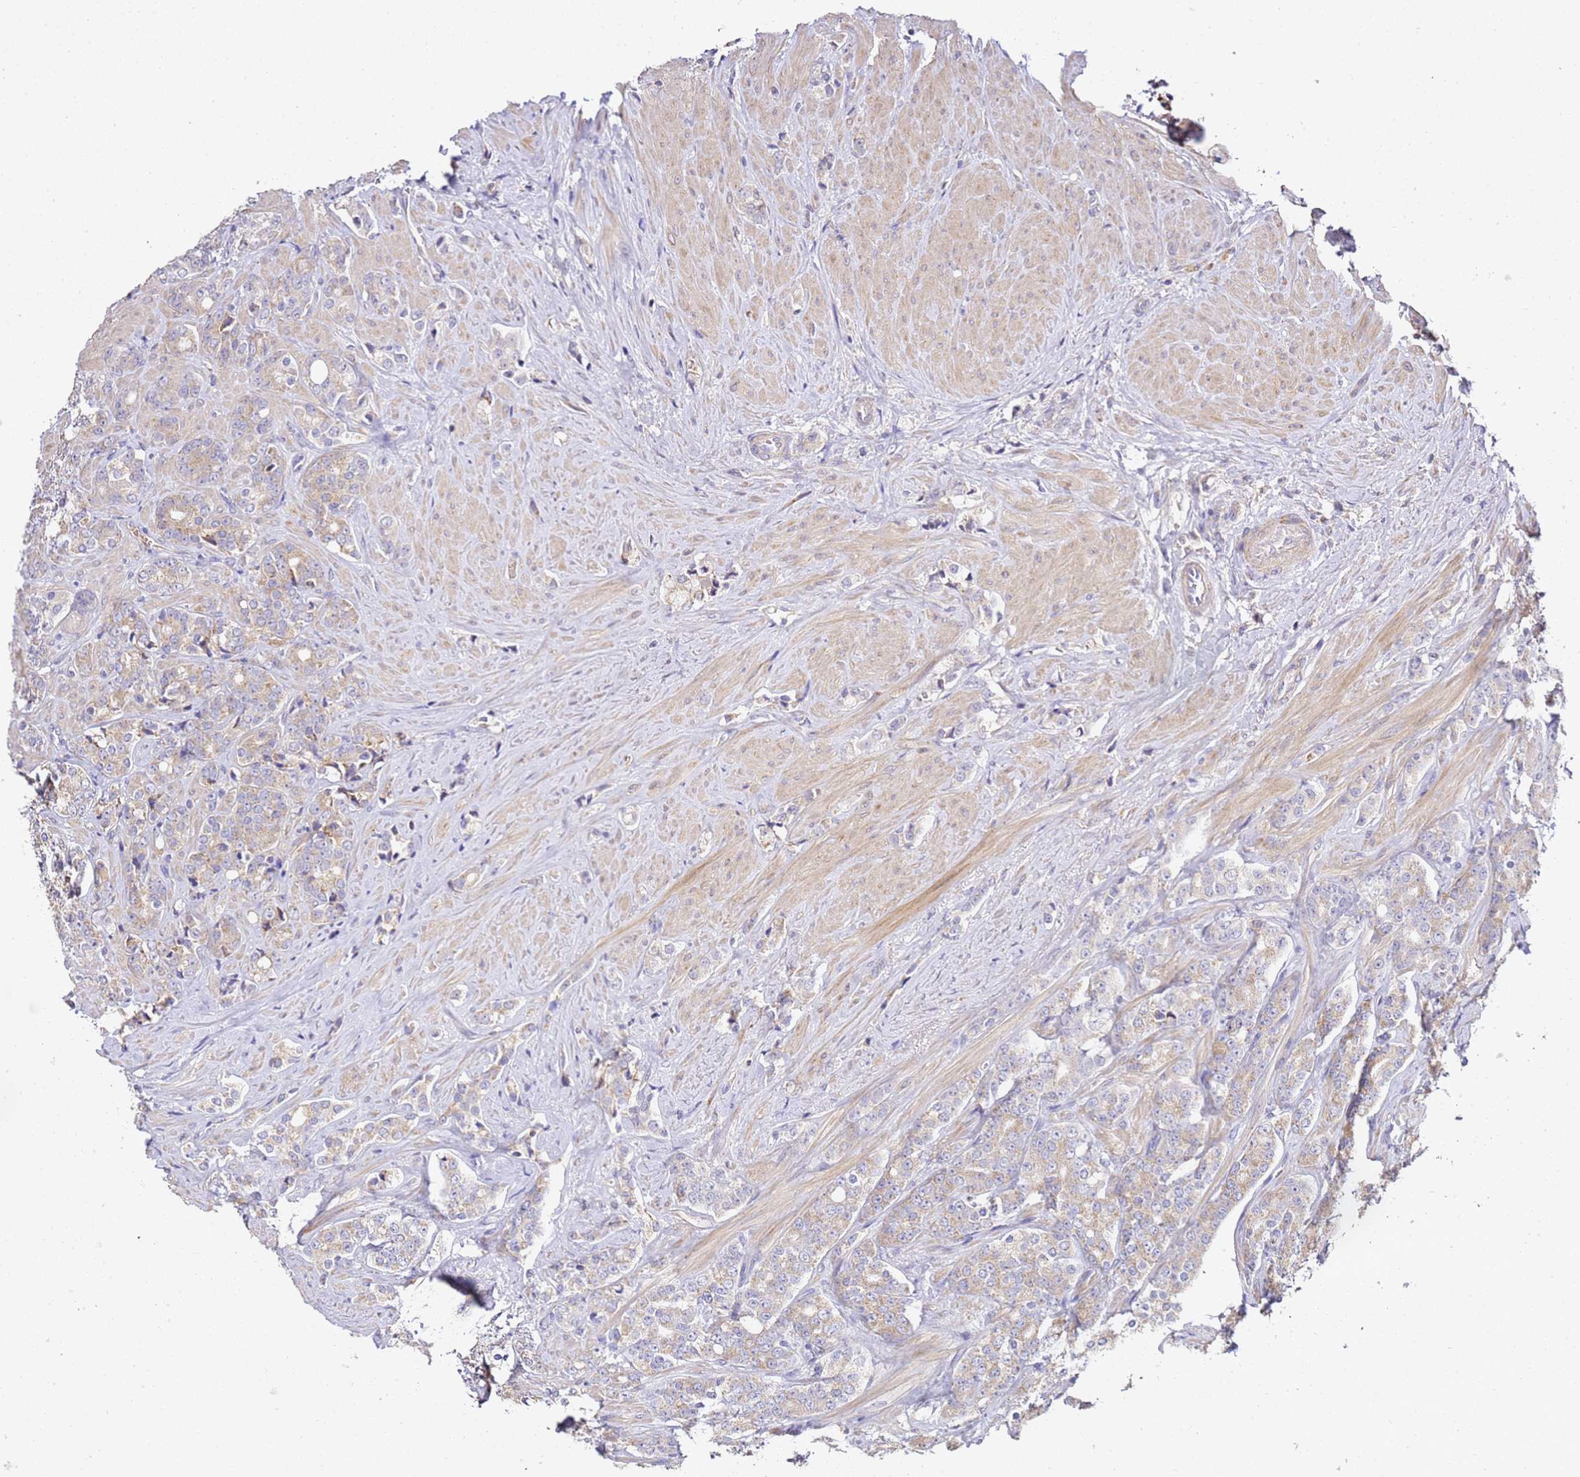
{"staining": {"intensity": "weak", "quantity": "25%-75%", "location": "cytoplasmic/membranous"}, "tissue": "prostate cancer", "cell_type": "Tumor cells", "image_type": "cancer", "snomed": [{"axis": "morphology", "description": "Adenocarcinoma, High grade"}, {"axis": "topography", "description": "Prostate"}], "caption": "The micrograph demonstrates a brown stain indicating the presence of a protein in the cytoplasmic/membranous of tumor cells in prostate adenocarcinoma (high-grade).", "gene": "OR2B11", "patient": {"sex": "male", "age": 62}}